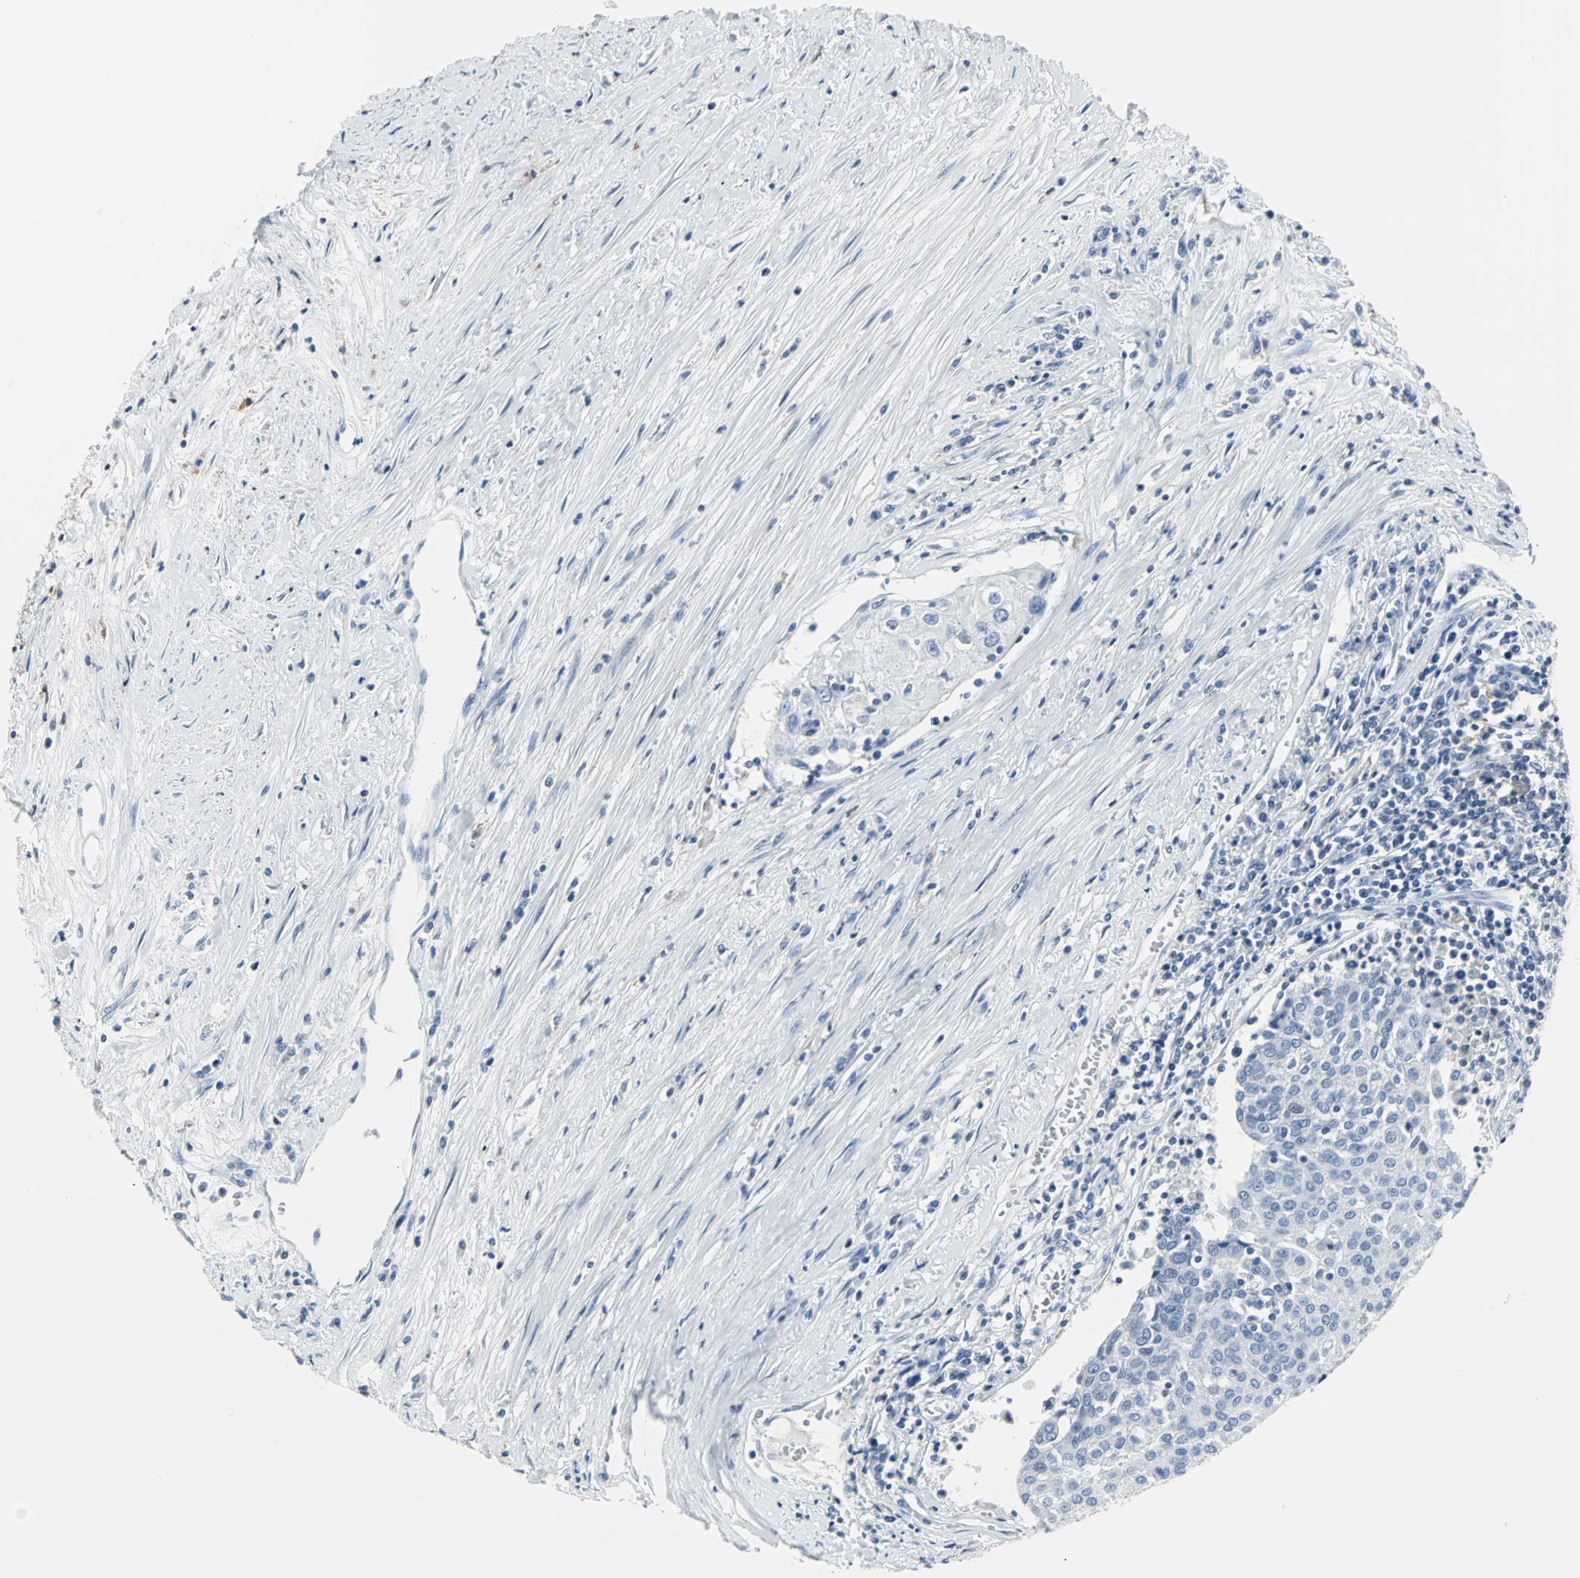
{"staining": {"intensity": "negative", "quantity": "none", "location": "none"}, "tissue": "urothelial cancer", "cell_type": "Tumor cells", "image_type": "cancer", "snomed": [{"axis": "morphology", "description": "Urothelial carcinoma, High grade"}, {"axis": "topography", "description": "Urinary bladder"}], "caption": "The micrograph shows no staining of tumor cells in urothelial cancer.", "gene": "IQGAP2", "patient": {"sex": "female", "age": 85}}